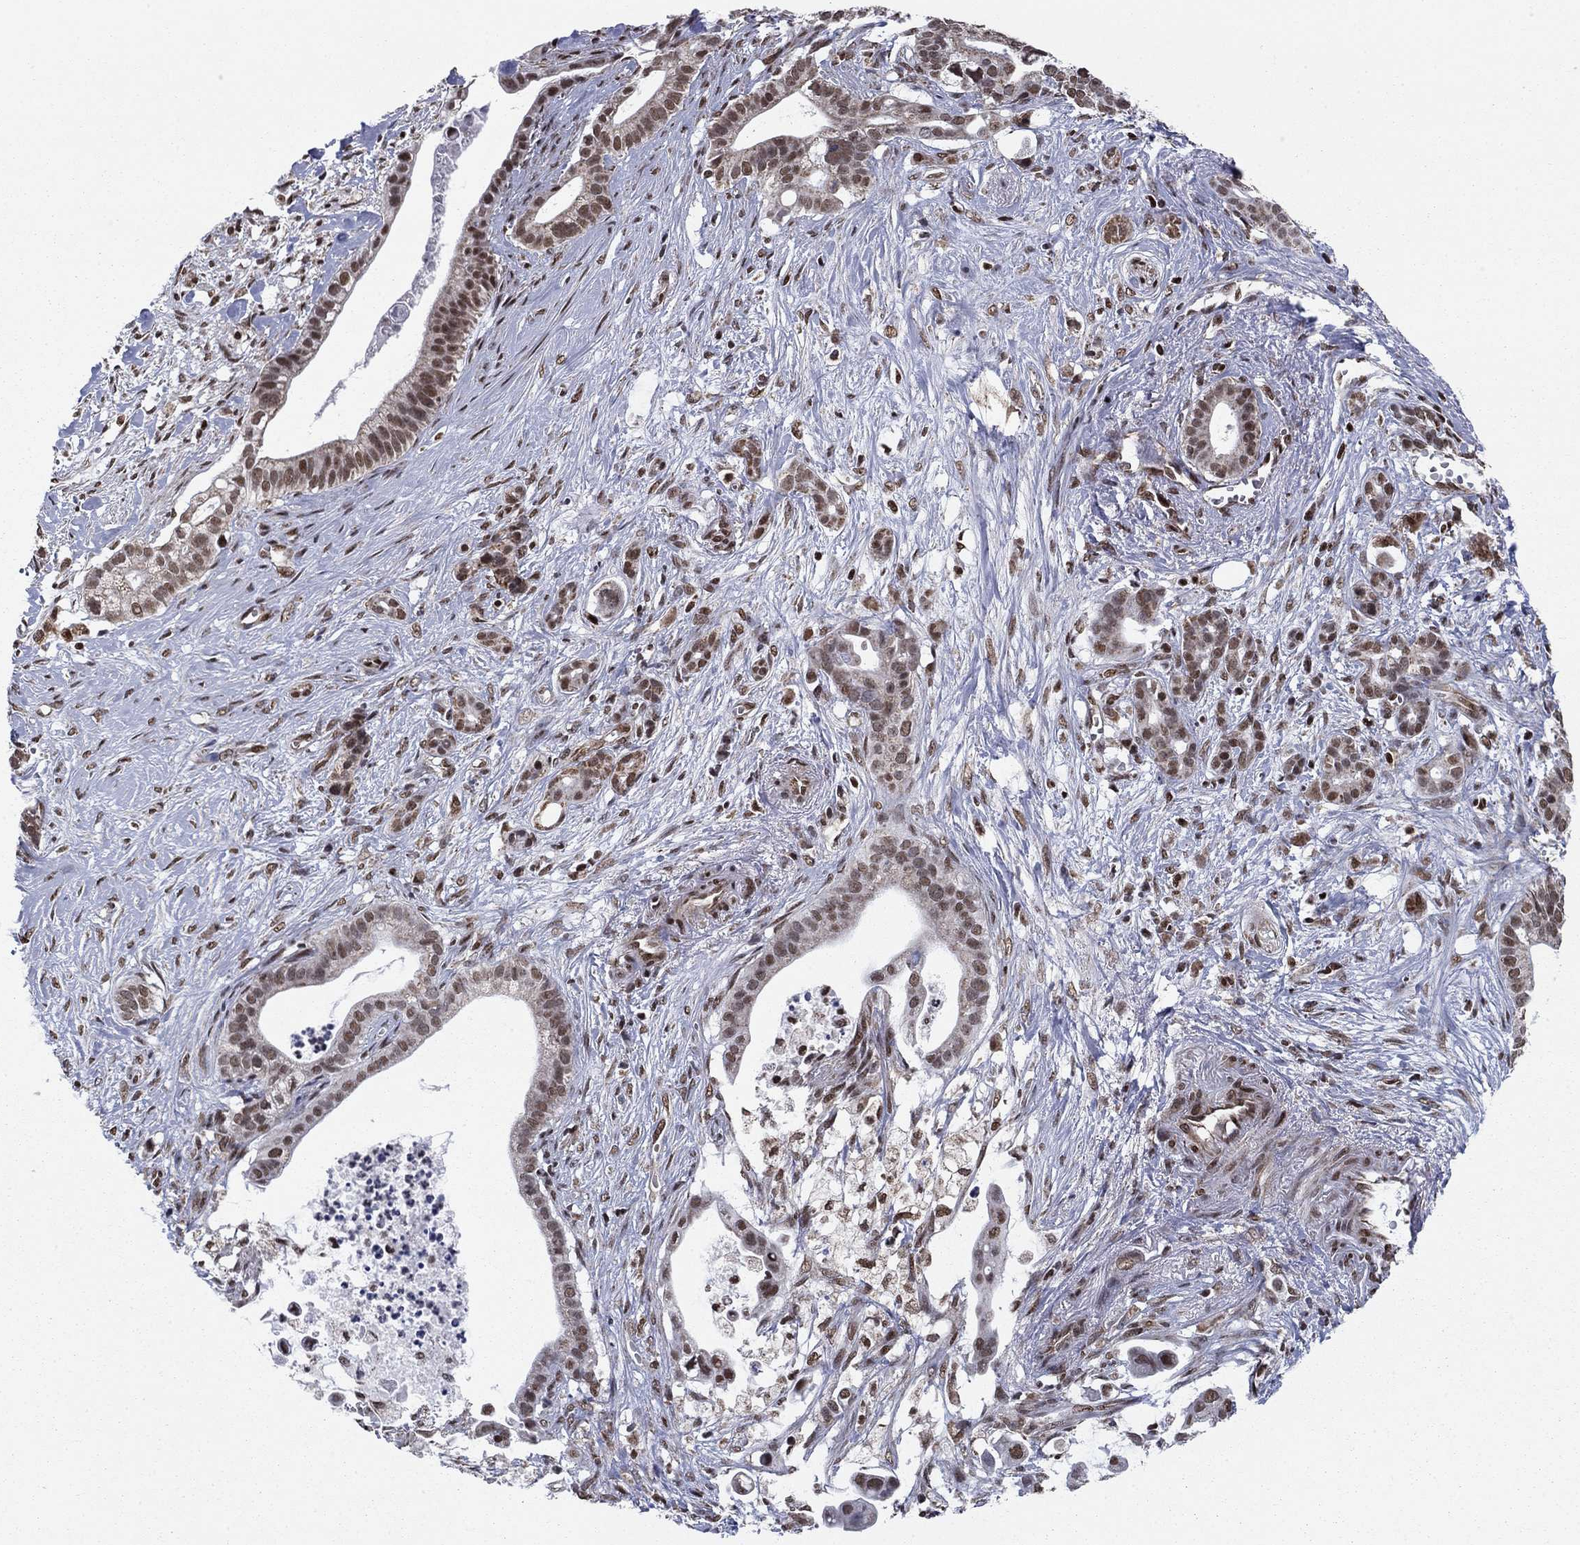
{"staining": {"intensity": "moderate", "quantity": ">75%", "location": "cytoplasmic/membranous,nuclear"}, "tissue": "pancreatic cancer", "cell_type": "Tumor cells", "image_type": "cancer", "snomed": [{"axis": "morphology", "description": "Adenocarcinoma, NOS"}, {"axis": "topography", "description": "Pancreas"}], "caption": "IHC of pancreatic cancer demonstrates medium levels of moderate cytoplasmic/membranous and nuclear staining in about >75% of tumor cells. (DAB IHC with brightfield microscopy, high magnification).", "gene": "N4BP2", "patient": {"sex": "male", "age": 61}}